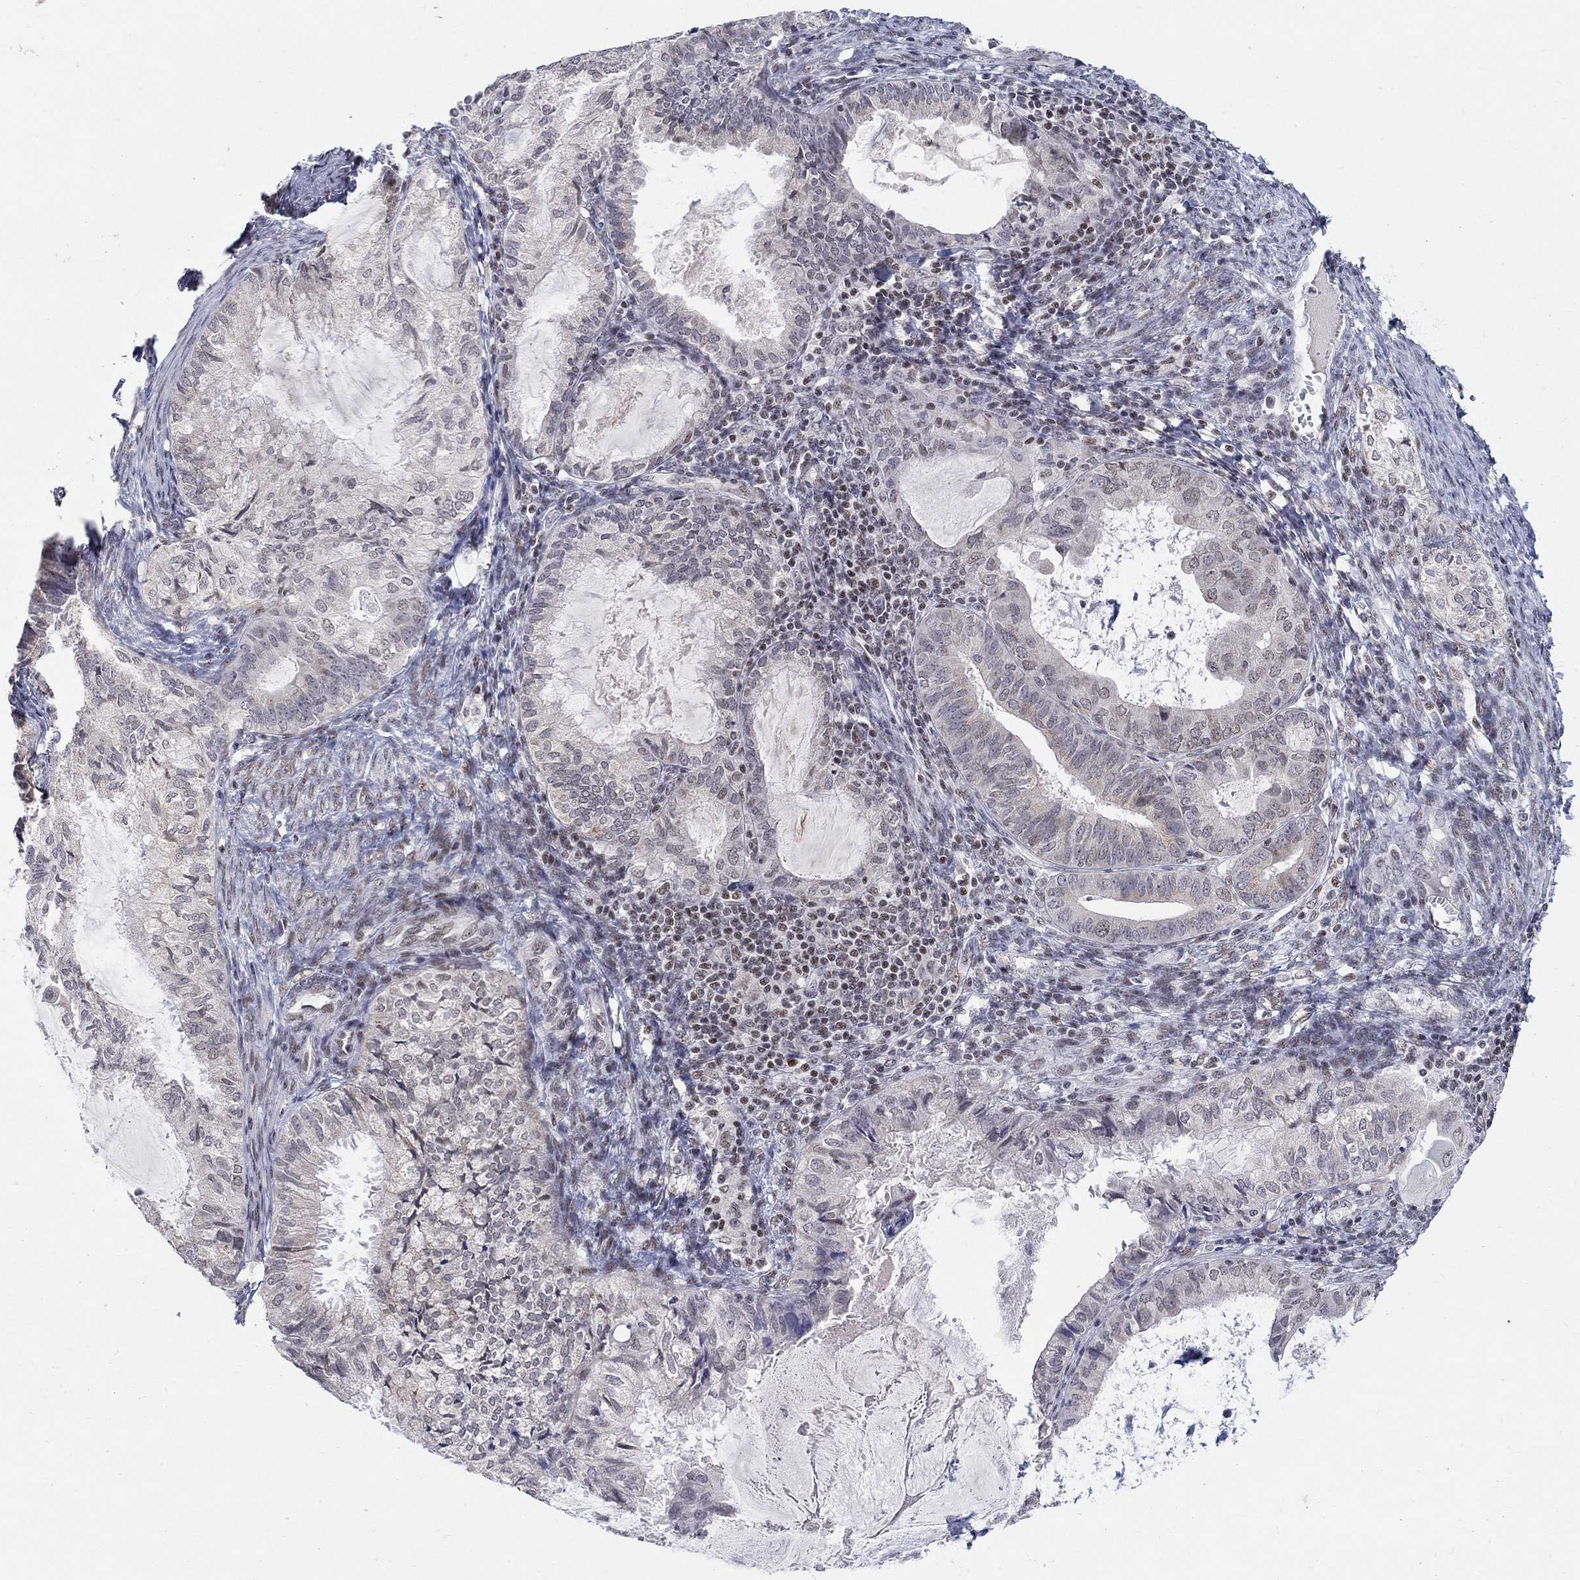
{"staining": {"intensity": "negative", "quantity": "none", "location": "none"}, "tissue": "endometrial cancer", "cell_type": "Tumor cells", "image_type": "cancer", "snomed": [{"axis": "morphology", "description": "Adenocarcinoma, NOS"}, {"axis": "topography", "description": "Endometrium"}], "caption": "Photomicrograph shows no protein staining in tumor cells of adenocarcinoma (endometrial) tissue.", "gene": "KLF12", "patient": {"sex": "female", "age": 86}}